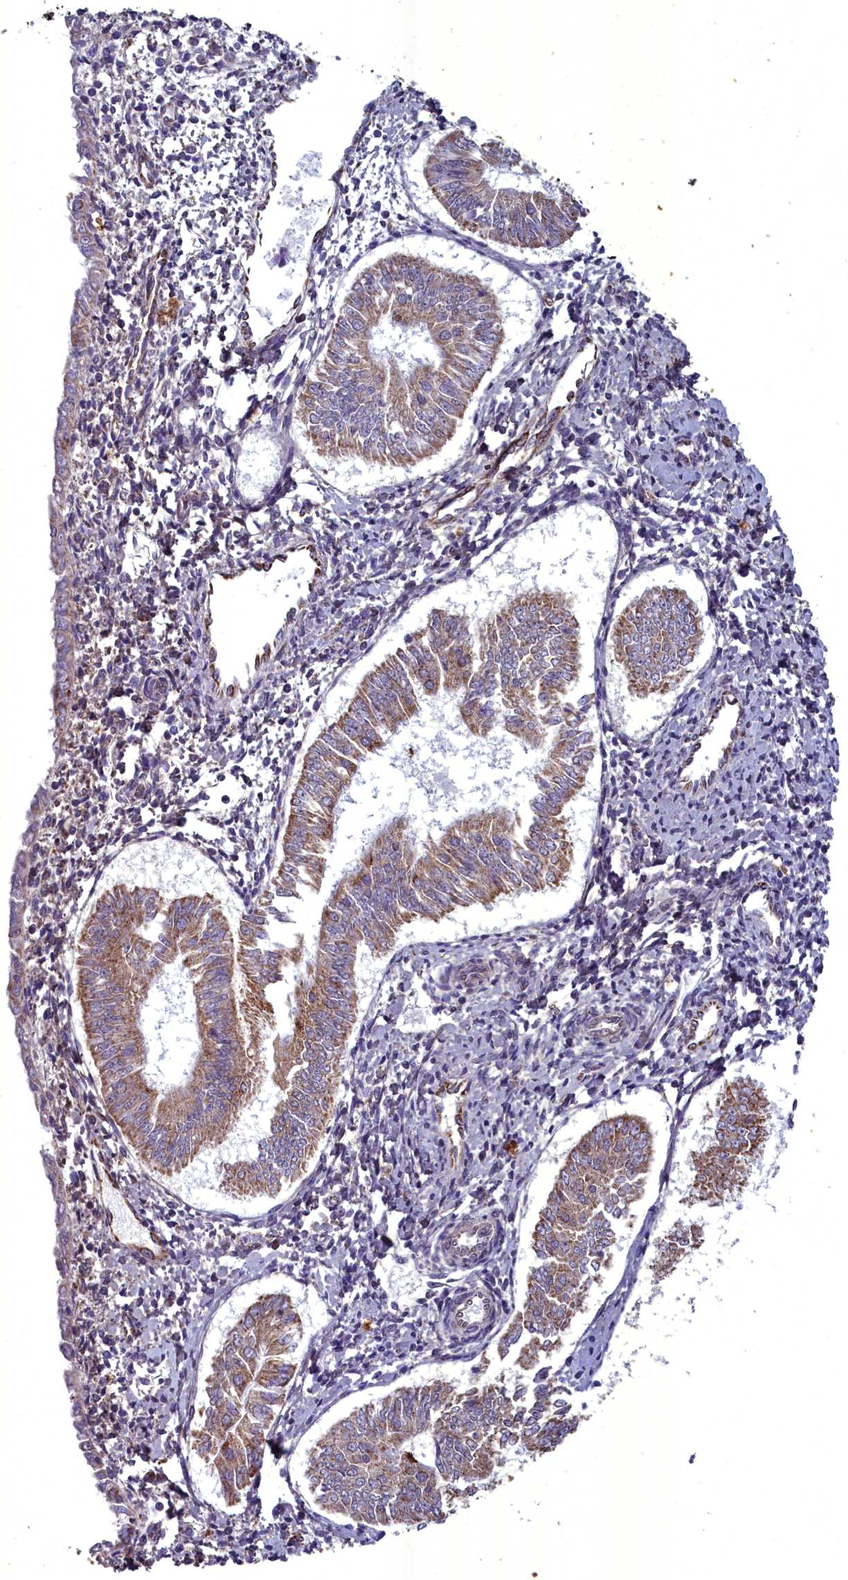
{"staining": {"intensity": "moderate", "quantity": ">75%", "location": "cytoplasmic/membranous"}, "tissue": "endometrial cancer", "cell_type": "Tumor cells", "image_type": "cancer", "snomed": [{"axis": "morphology", "description": "Adenocarcinoma, NOS"}, {"axis": "topography", "description": "Endometrium"}], "caption": "Immunohistochemical staining of adenocarcinoma (endometrial) displays moderate cytoplasmic/membranous protein expression in about >75% of tumor cells.", "gene": "ACAD8", "patient": {"sex": "female", "age": 58}}